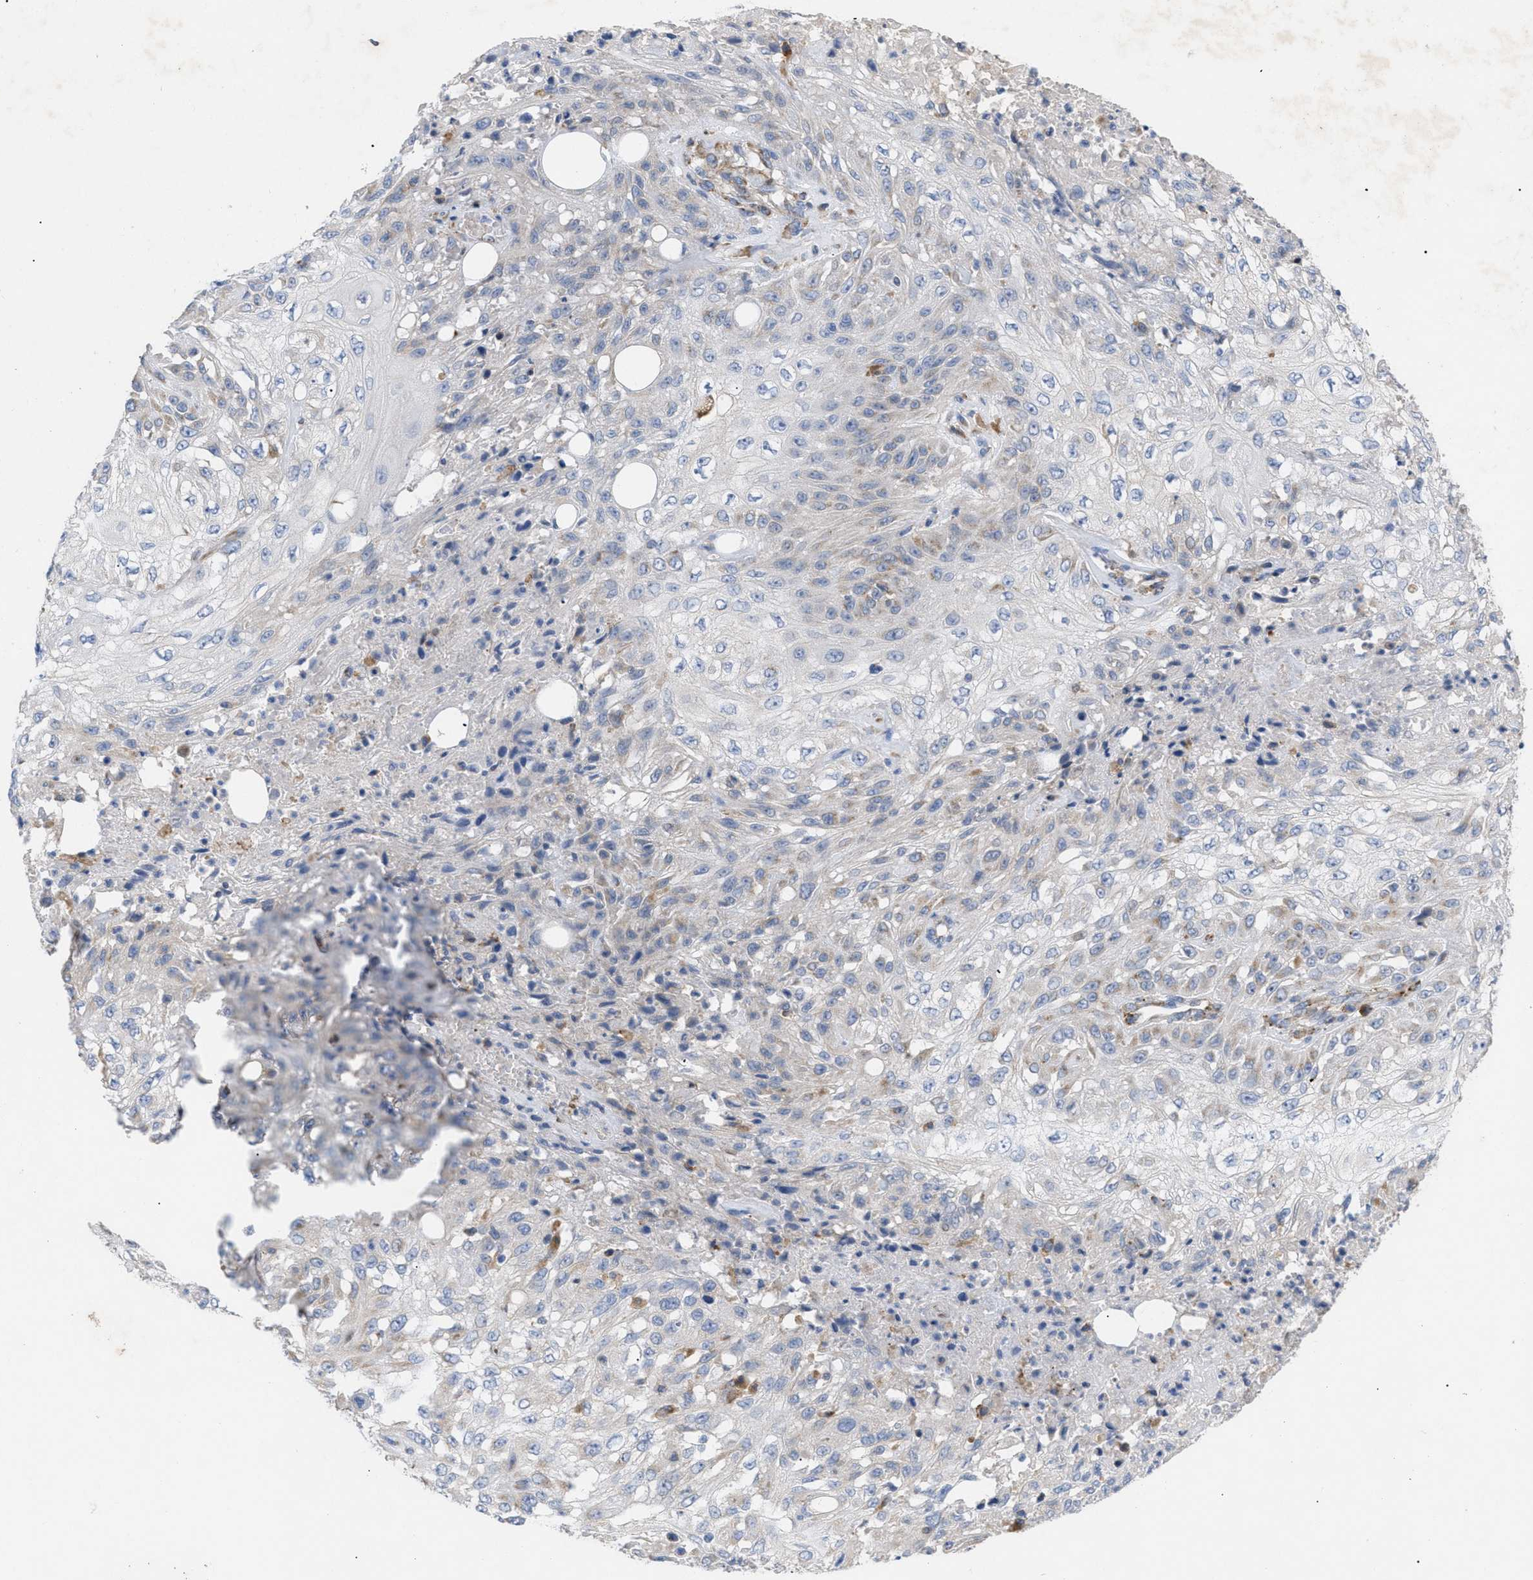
{"staining": {"intensity": "weak", "quantity": "<25%", "location": "cytoplasmic/membranous"}, "tissue": "skin cancer", "cell_type": "Tumor cells", "image_type": "cancer", "snomed": [{"axis": "morphology", "description": "Squamous cell carcinoma, NOS"}, {"axis": "morphology", "description": "Squamous cell carcinoma, metastatic, NOS"}, {"axis": "topography", "description": "Skin"}, {"axis": "topography", "description": "Lymph node"}], "caption": "High power microscopy image of an immunohistochemistry micrograph of skin cancer (metastatic squamous cell carcinoma), revealing no significant expression in tumor cells. (IHC, brightfield microscopy, high magnification).", "gene": "SLC50A1", "patient": {"sex": "male", "age": 75}}